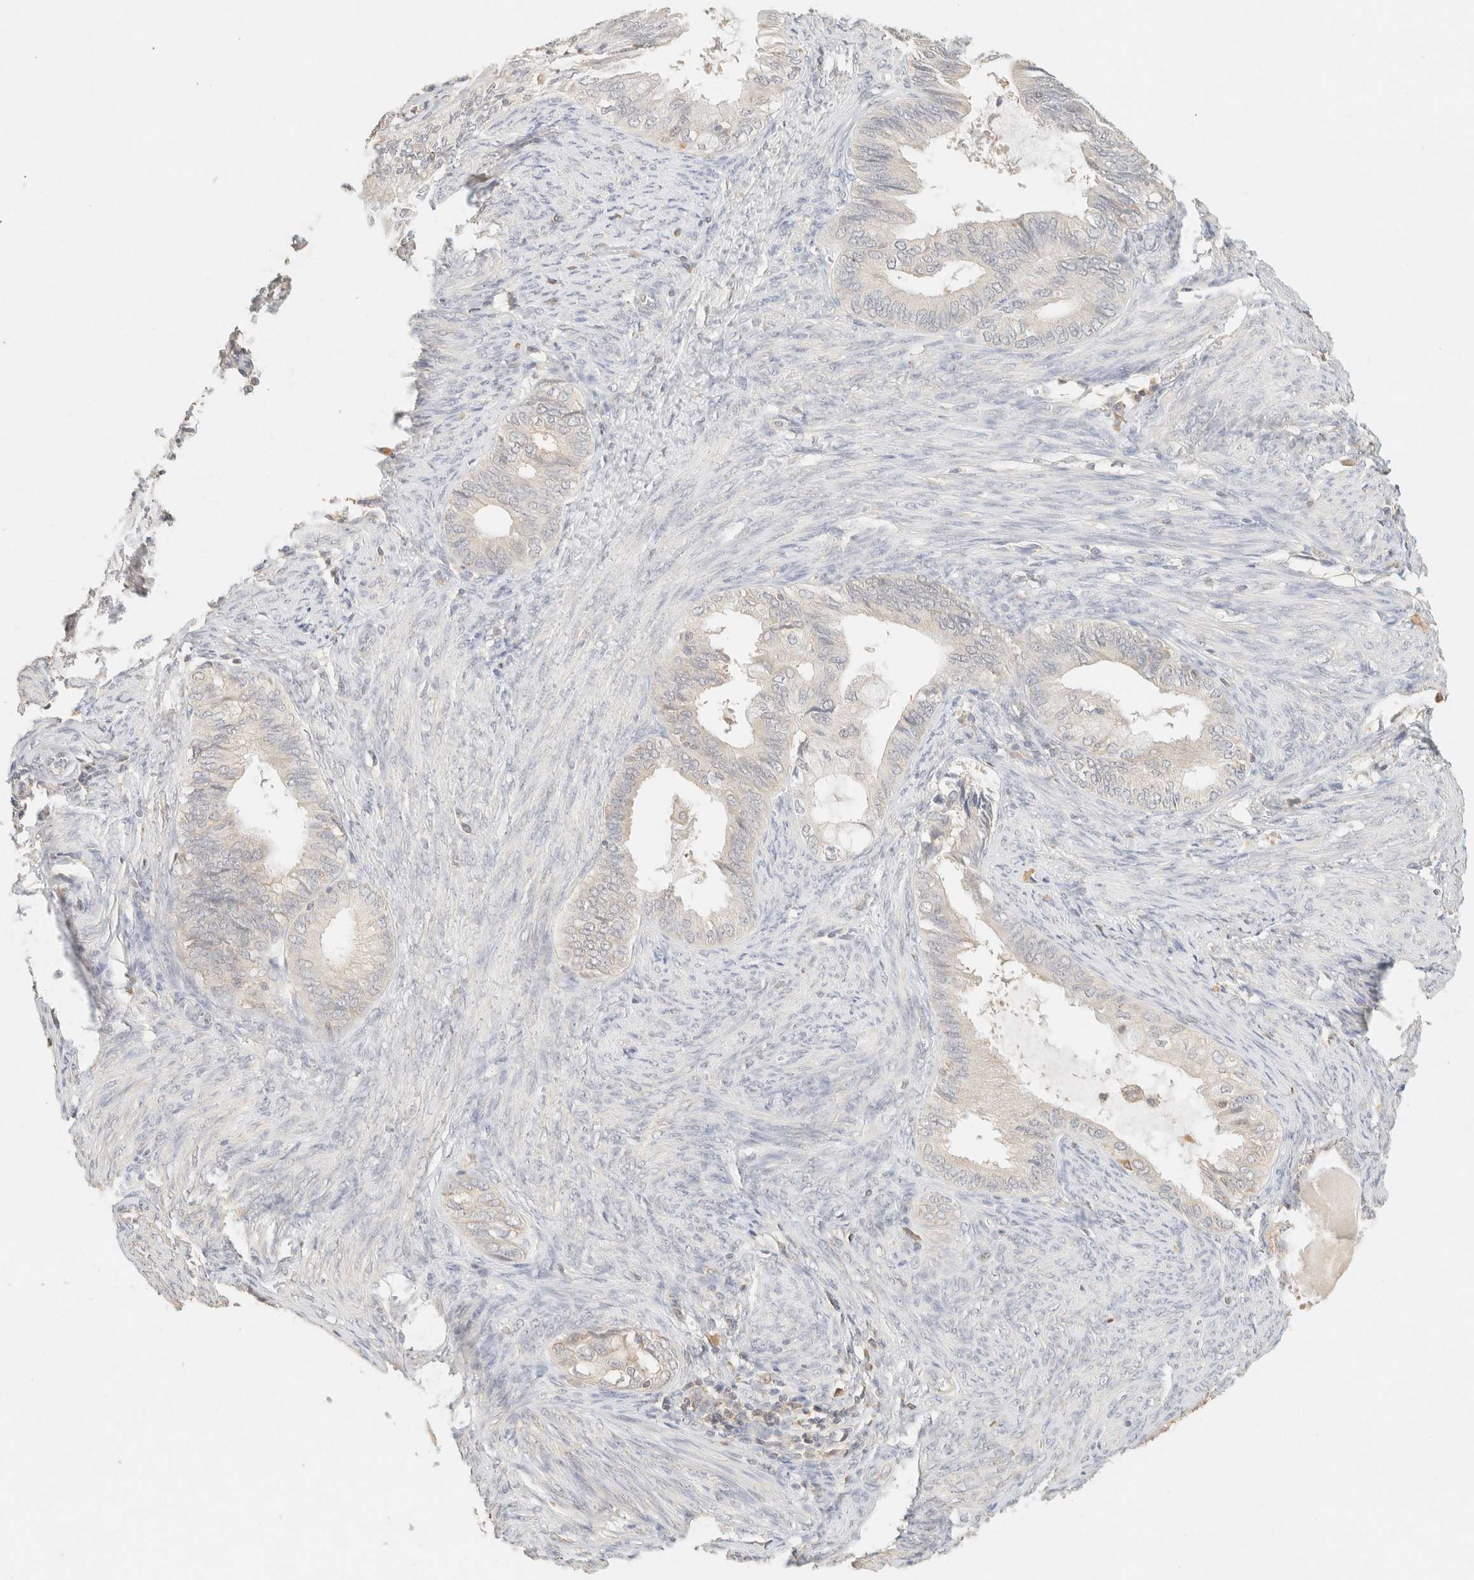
{"staining": {"intensity": "negative", "quantity": "none", "location": "none"}, "tissue": "endometrial cancer", "cell_type": "Tumor cells", "image_type": "cancer", "snomed": [{"axis": "morphology", "description": "Adenocarcinoma, NOS"}, {"axis": "topography", "description": "Endometrium"}], "caption": "Immunohistochemistry (IHC) image of endometrial cancer (adenocarcinoma) stained for a protein (brown), which displays no expression in tumor cells.", "gene": "TIMD4", "patient": {"sex": "female", "age": 86}}